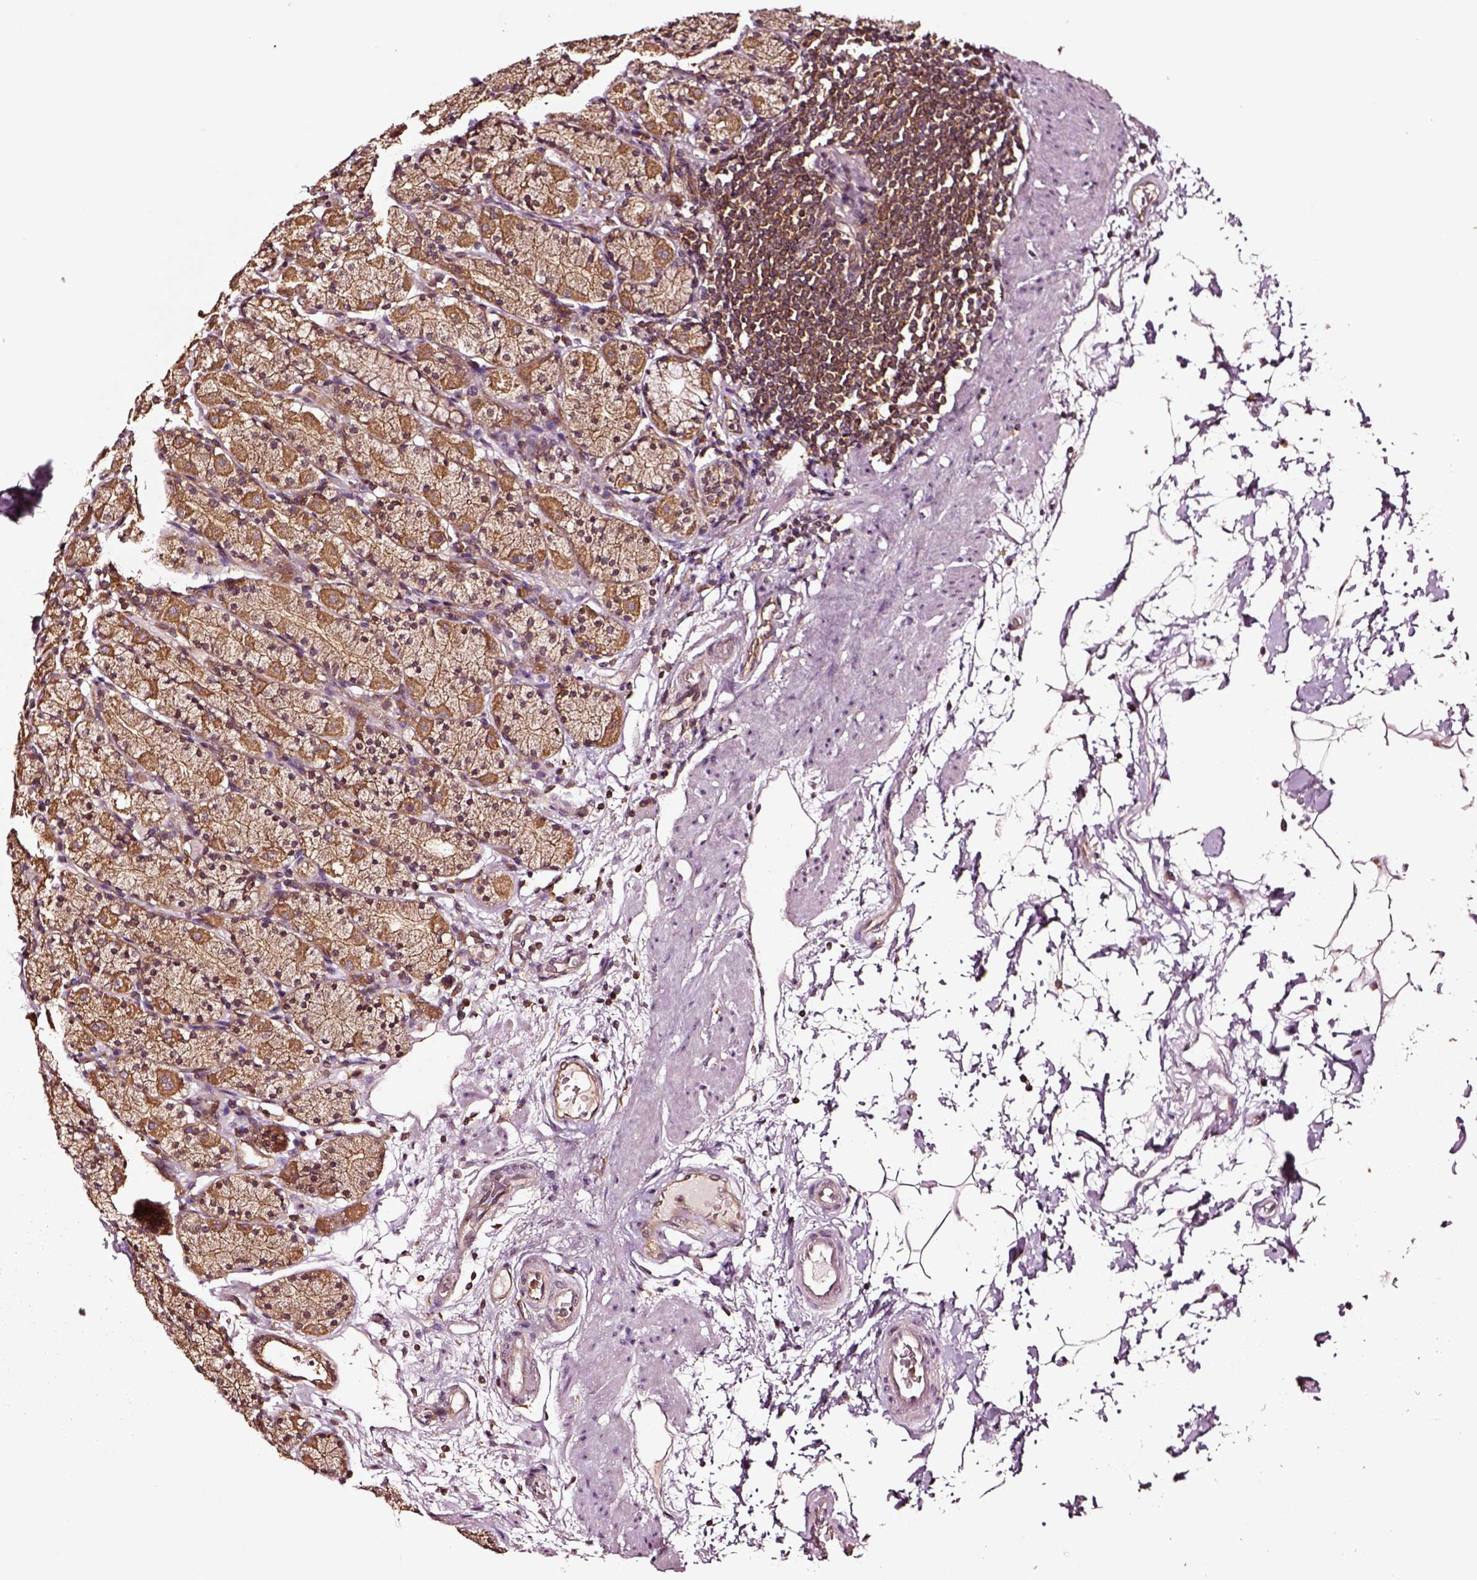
{"staining": {"intensity": "moderate", "quantity": ">75%", "location": "cytoplasmic/membranous"}, "tissue": "stomach", "cell_type": "Glandular cells", "image_type": "normal", "snomed": [{"axis": "morphology", "description": "Normal tissue, NOS"}, {"axis": "topography", "description": "Stomach, upper"}, {"axis": "topography", "description": "Stomach"}], "caption": "Immunohistochemistry (IHC) micrograph of benign stomach stained for a protein (brown), which demonstrates medium levels of moderate cytoplasmic/membranous expression in approximately >75% of glandular cells.", "gene": "RASSF5", "patient": {"sex": "male", "age": 62}}